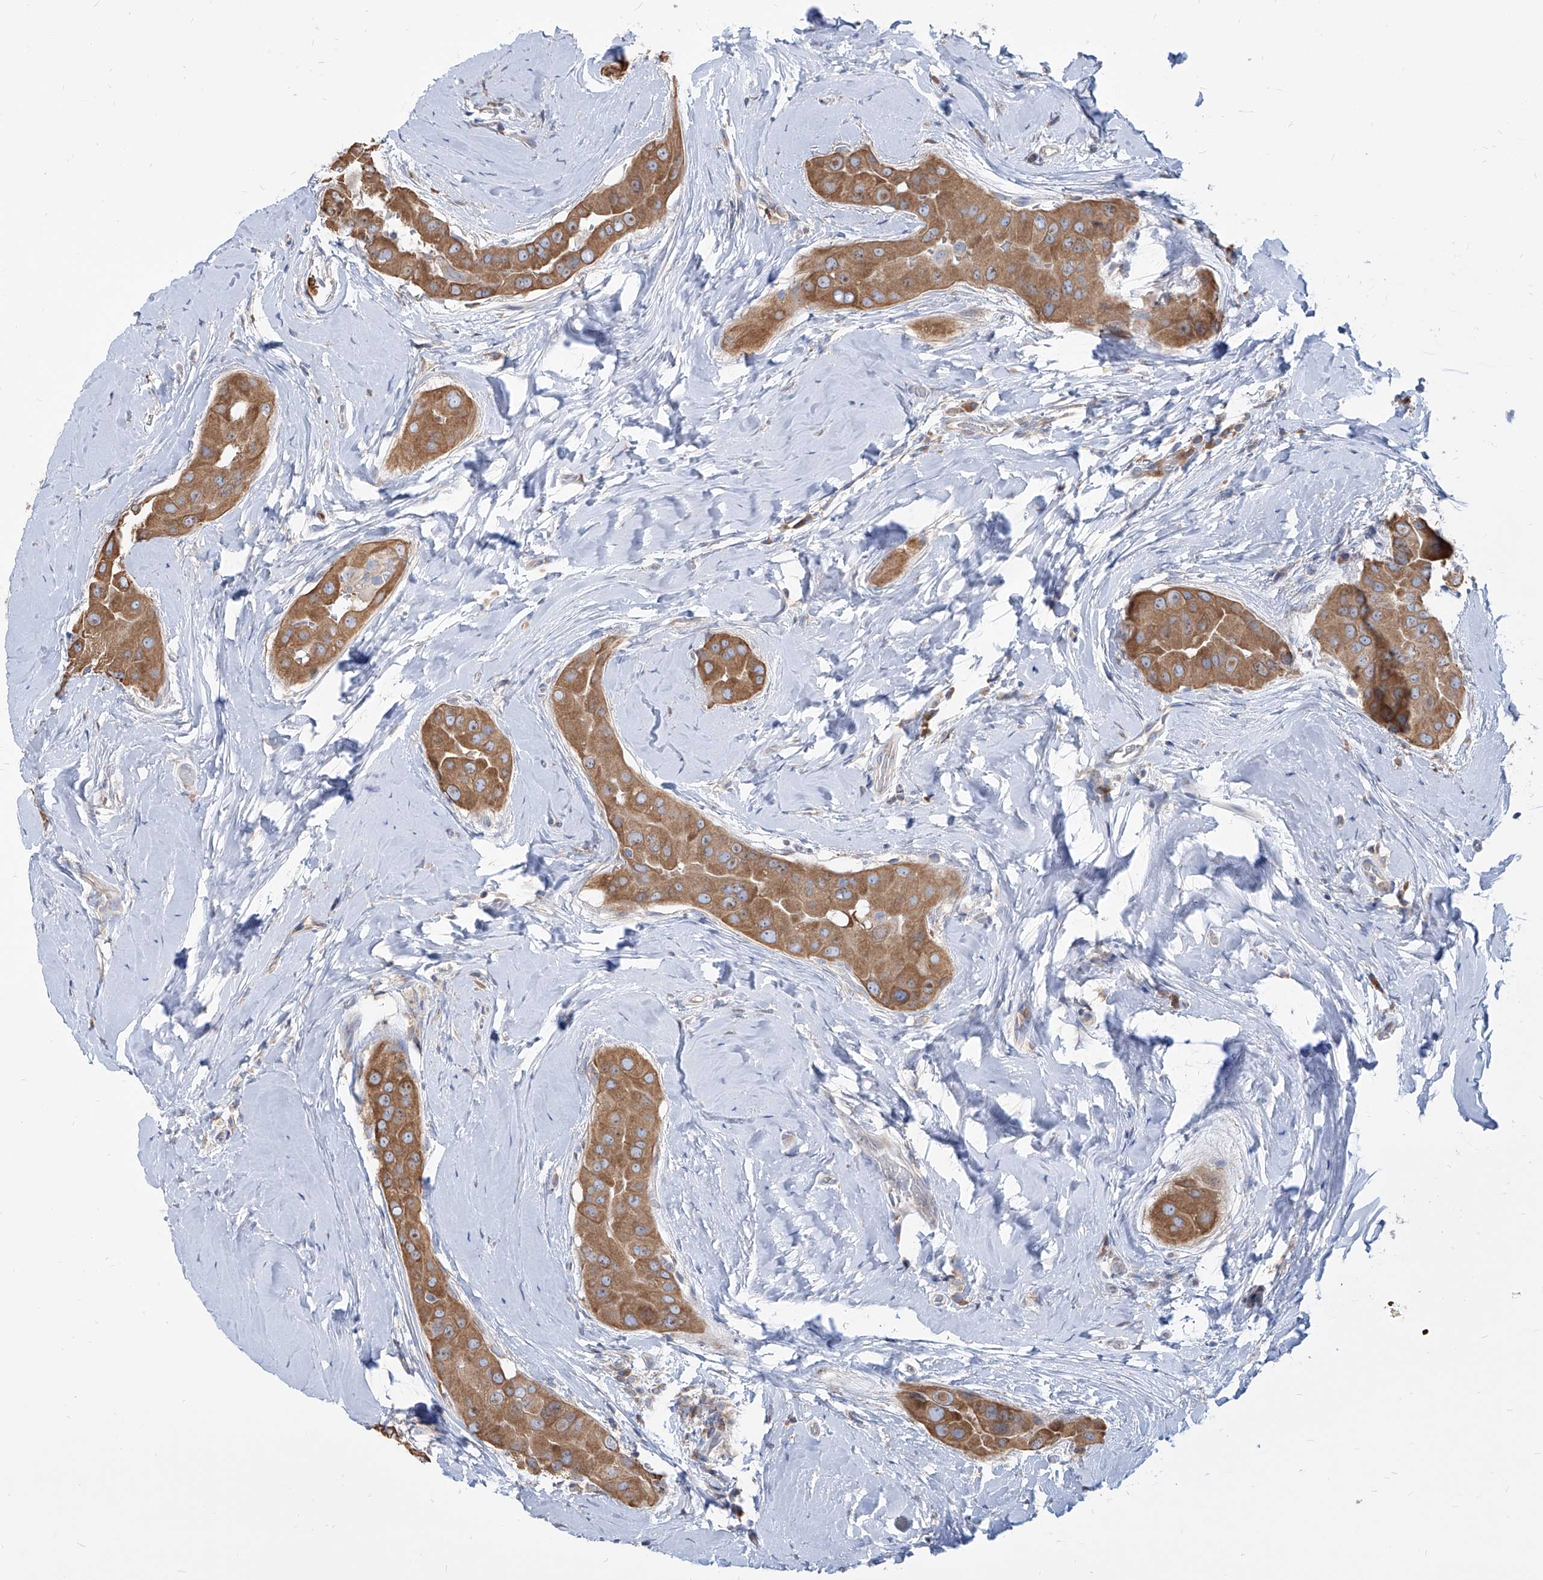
{"staining": {"intensity": "moderate", "quantity": ">75%", "location": "cytoplasmic/membranous"}, "tissue": "thyroid cancer", "cell_type": "Tumor cells", "image_type": "cancer", "snomed": [{"axis": "morphology", "description": "Papillary adenocarcinoma, NOS"}, {"axis": "topography", "description": "Thyroid gland"}], "caption": "This histopathology image shows immunohistochemistry staining of papillary adenocarcinoma (thyroid), with medium moderate cytoplasmic/membranous positivity in about >75% of tumor cells.", "gene": "FAM83B", "patient": {"sex": "male", "age": 33}}